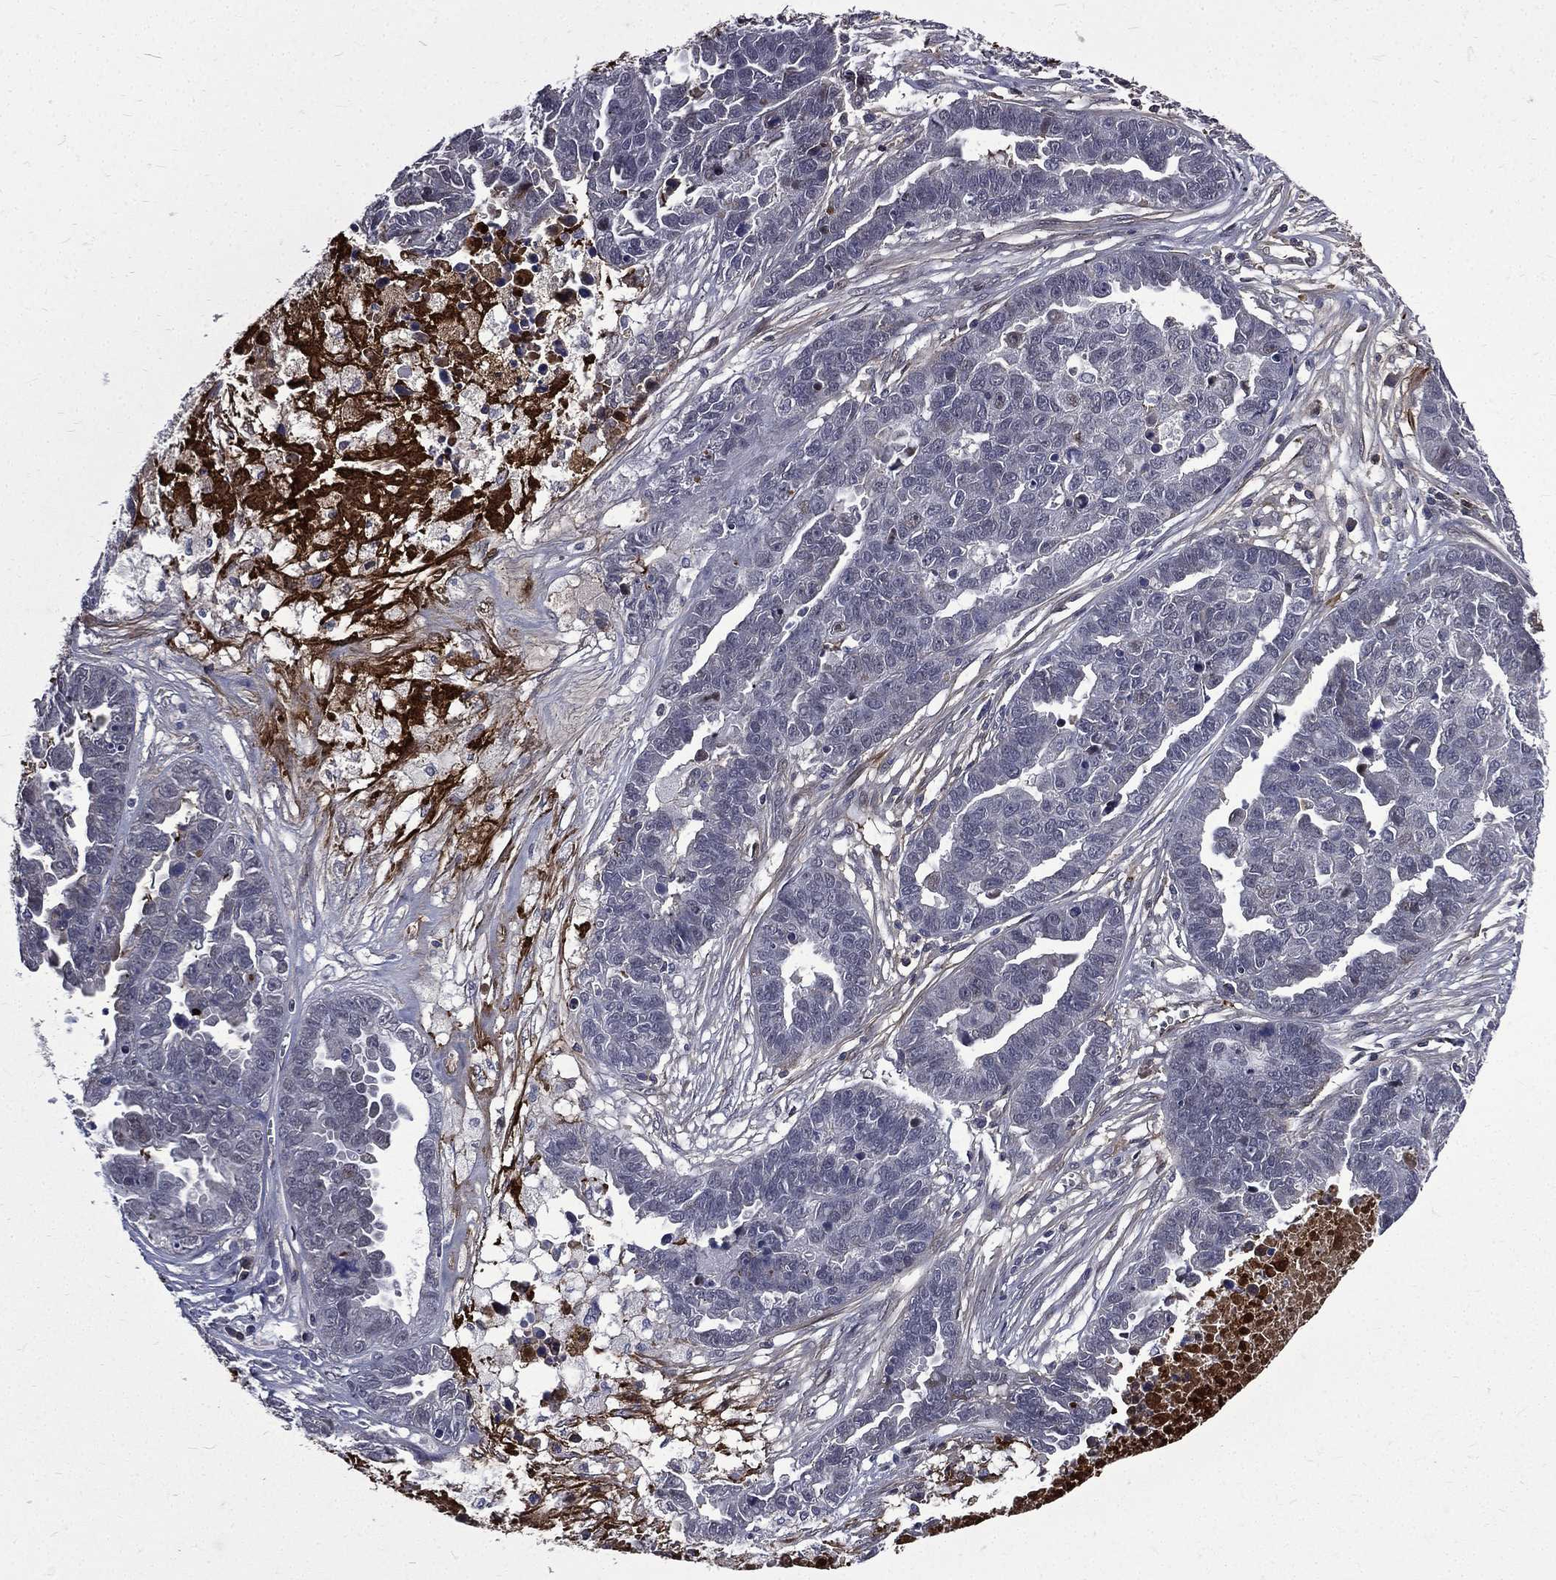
{"staining": {"intensity": "negative", "quantity": "none", "location": "none"}, "tissue": "ovarian cancer", "cell_type": "Tumor cells", "image_type": "cancer", "snomed": [{"axis": "morphology", "description": "Cystadenocarcinoma, serous, NOS"}, {"axis": "topography", "description": "Ovary"}], "caption": "The histopathology image demonstrates no significant expression in tumor cells of serous cystadenocarcinoma (ovarian).", "gene": "FGG", "patient": {"sex": "female", "age": 87}}